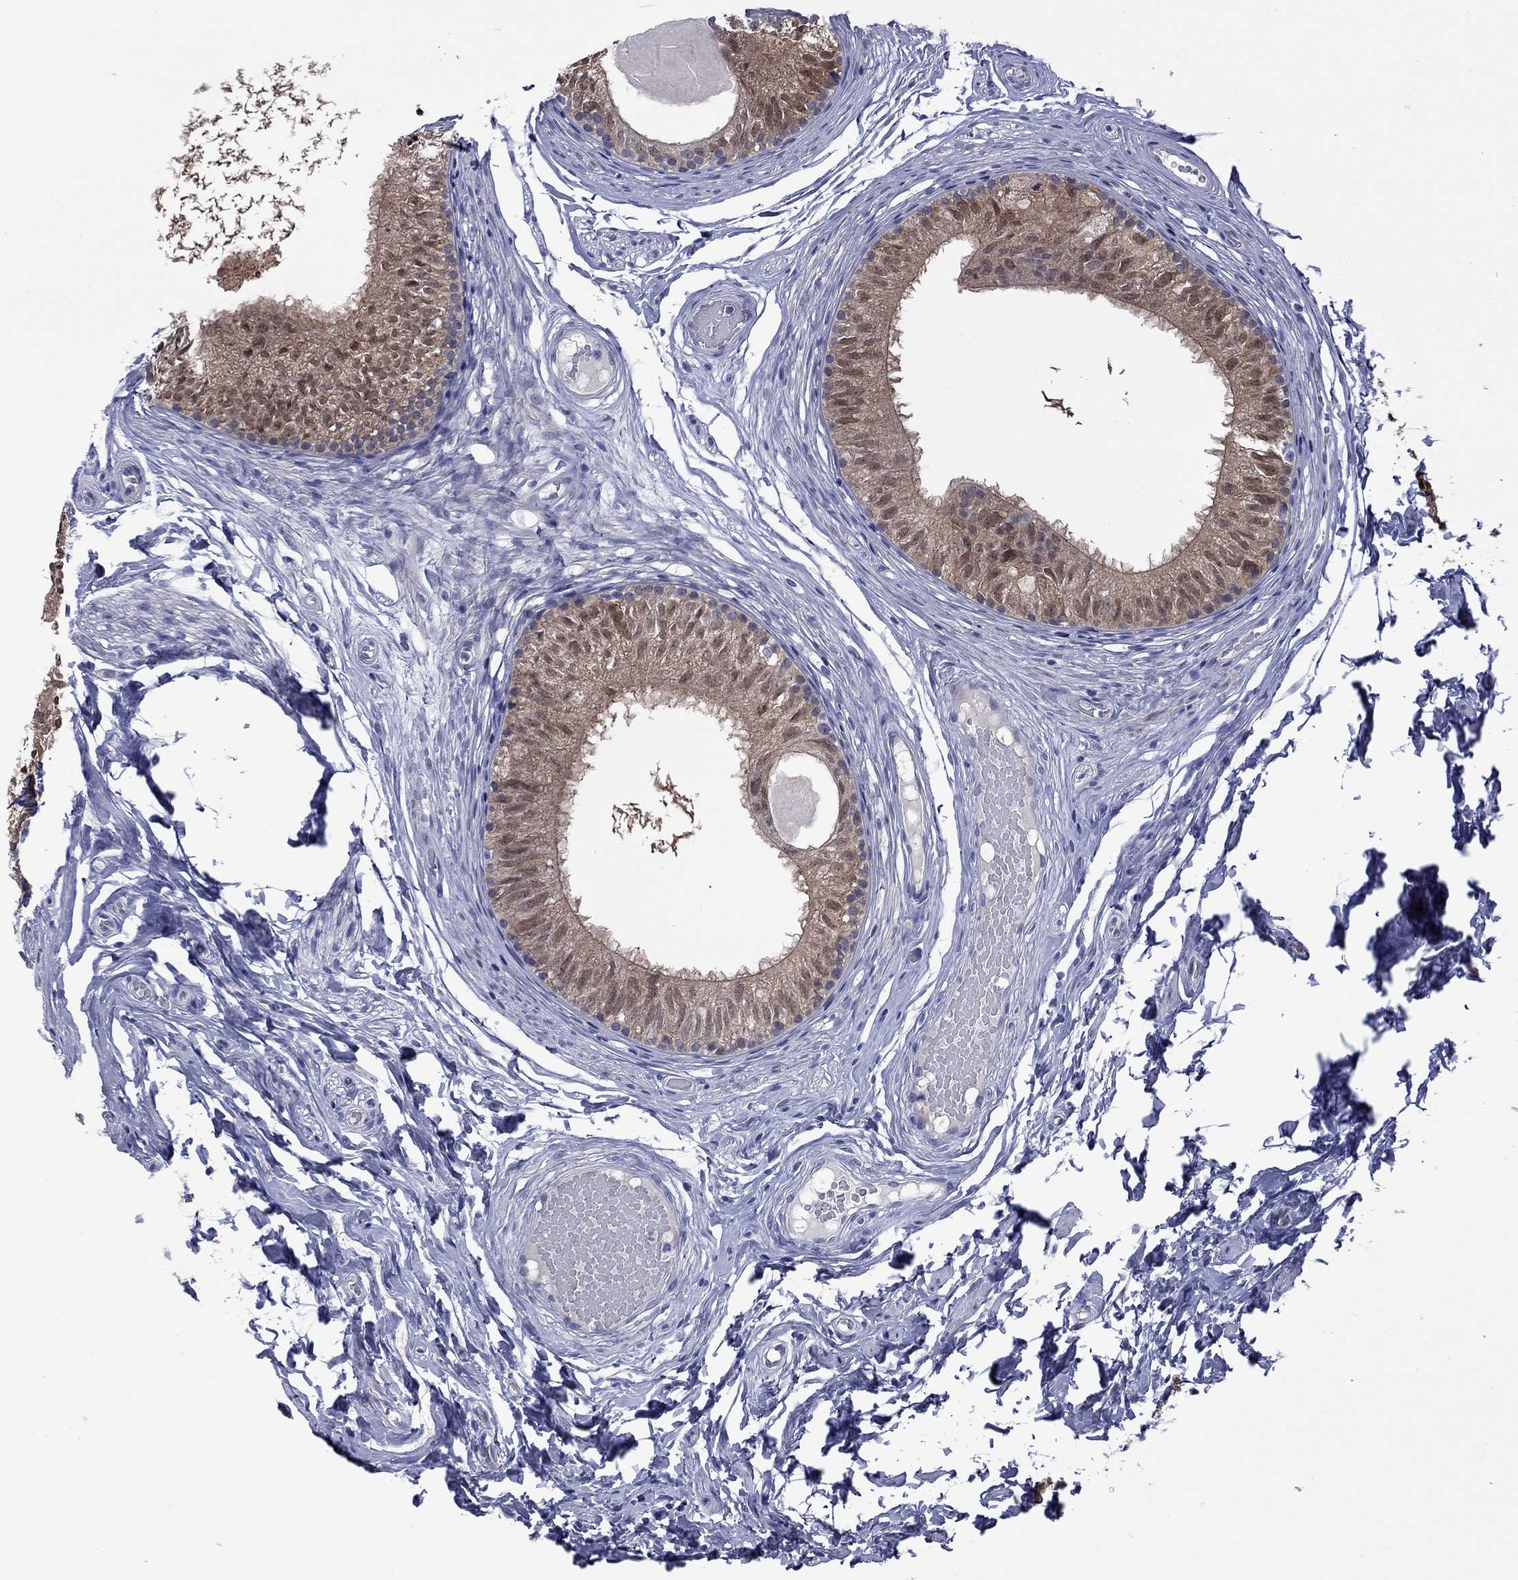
{"staining": {"intensity": "moderate", "quantity": ">75%", "location": "cytoplasmic/membranous,nuclear"}, "tissue": "epididymis", "cell_type": "Glandular cells", "image_type": "normal", "snomed": [{"axis": "morphology", "description": "Normal tissue, NOS"}, {"axis": "topography", "description": "Epididymis"}], "caption": "An immunohistochemistry (IHC) micrograph of benign tissue is shown. Protein staining in brown labels moderate cytoplasmic/membranous,nuclear positivity in epididymis within glandular cells.", "gene": "CTNNBIP1", "patient": {"sex": "male", "age": 29}}